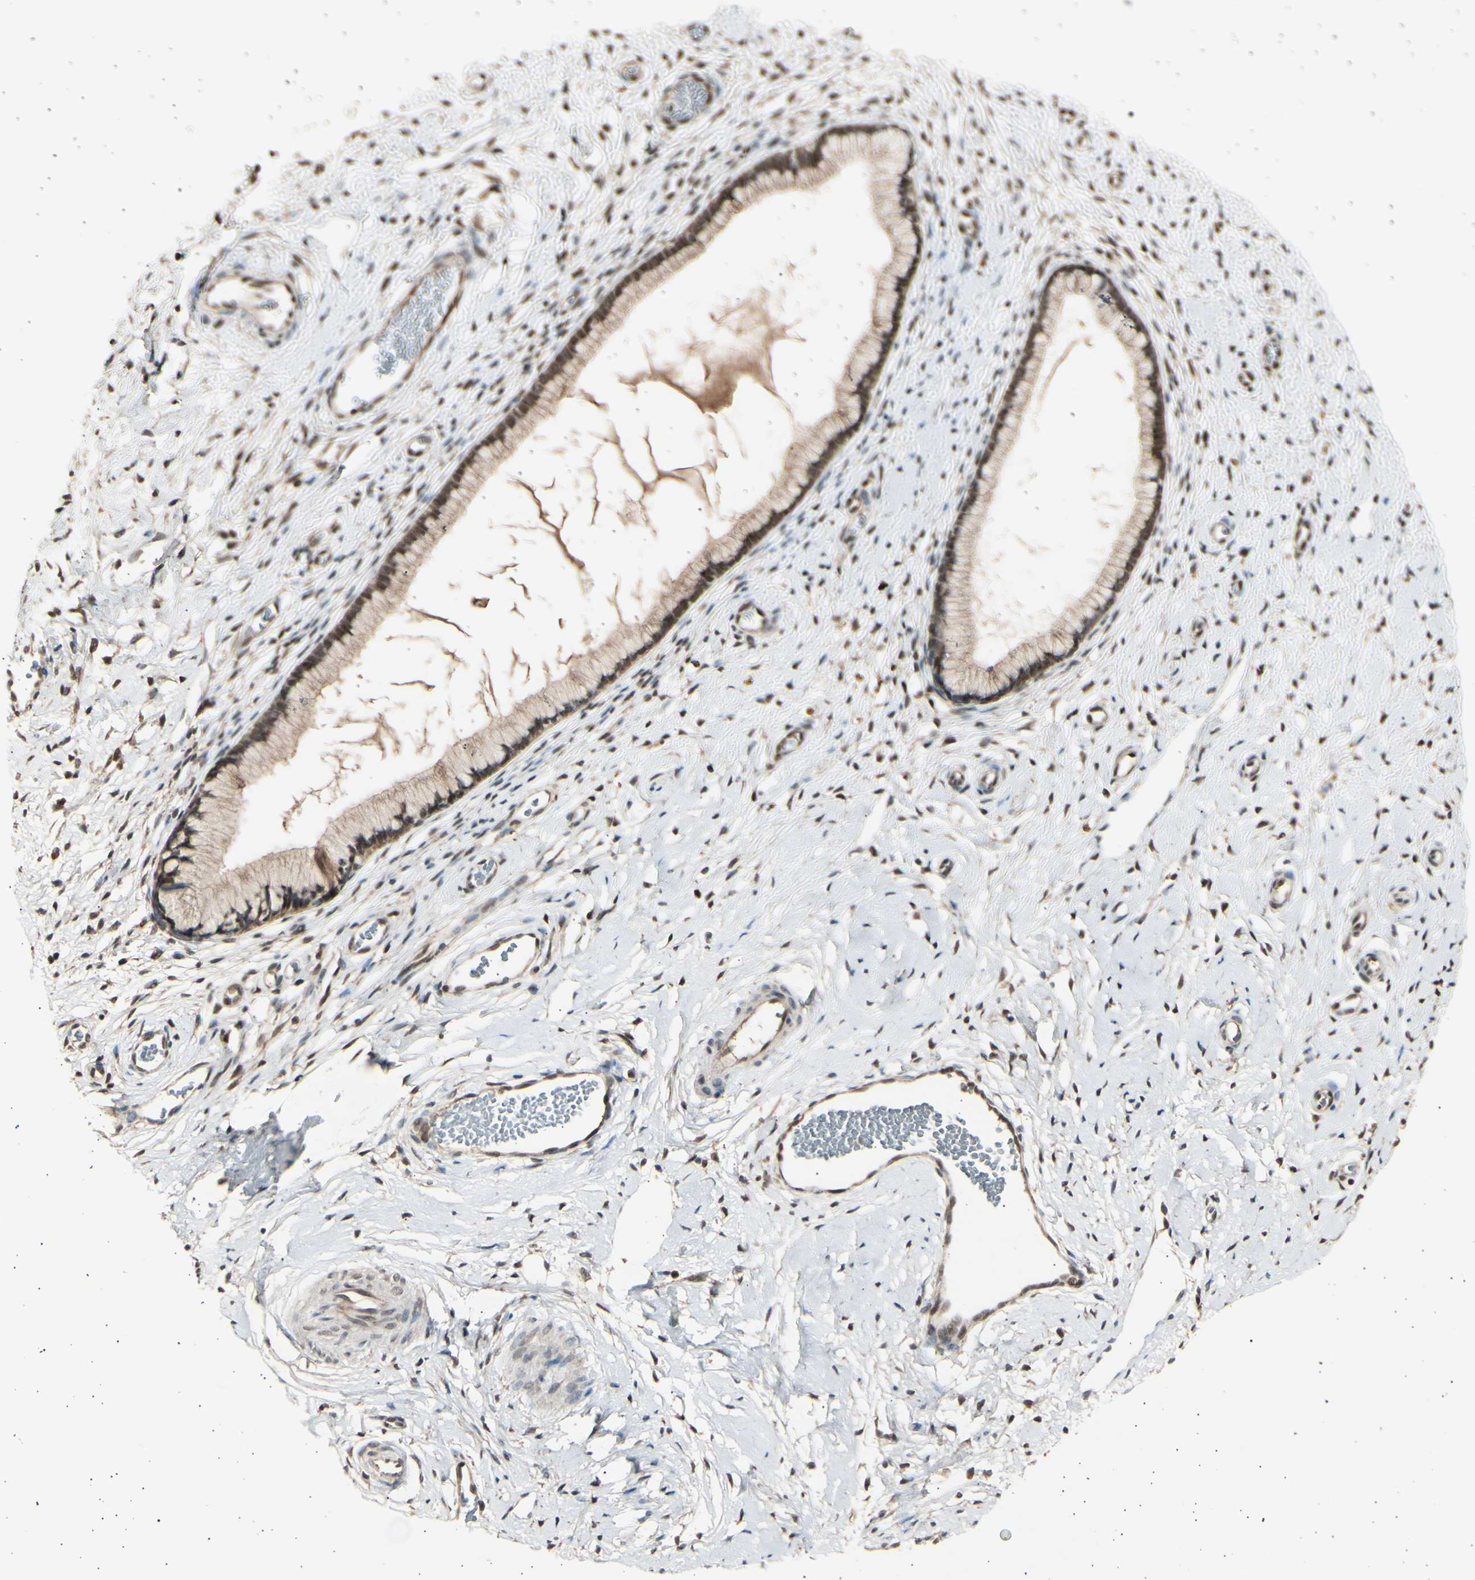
{"staining": {"intensity": "moderate", "quantity": ">75%", "location": "nuclear"}, "tissue": "cervix", "cell_type": "Glandular cells", "image_type": "normal", "snomed": [{"axis": "morphology", "description": "Normal tissue, NOS"}, {"axis": "topography", "description": "Cervix"}], "caption": "A micrograph of human cervix stained for a protein shows moderate nuclear brown staining in glandular cells.", "gene": "PSMD5", "patient": {"sex": "female", "age": 65}}